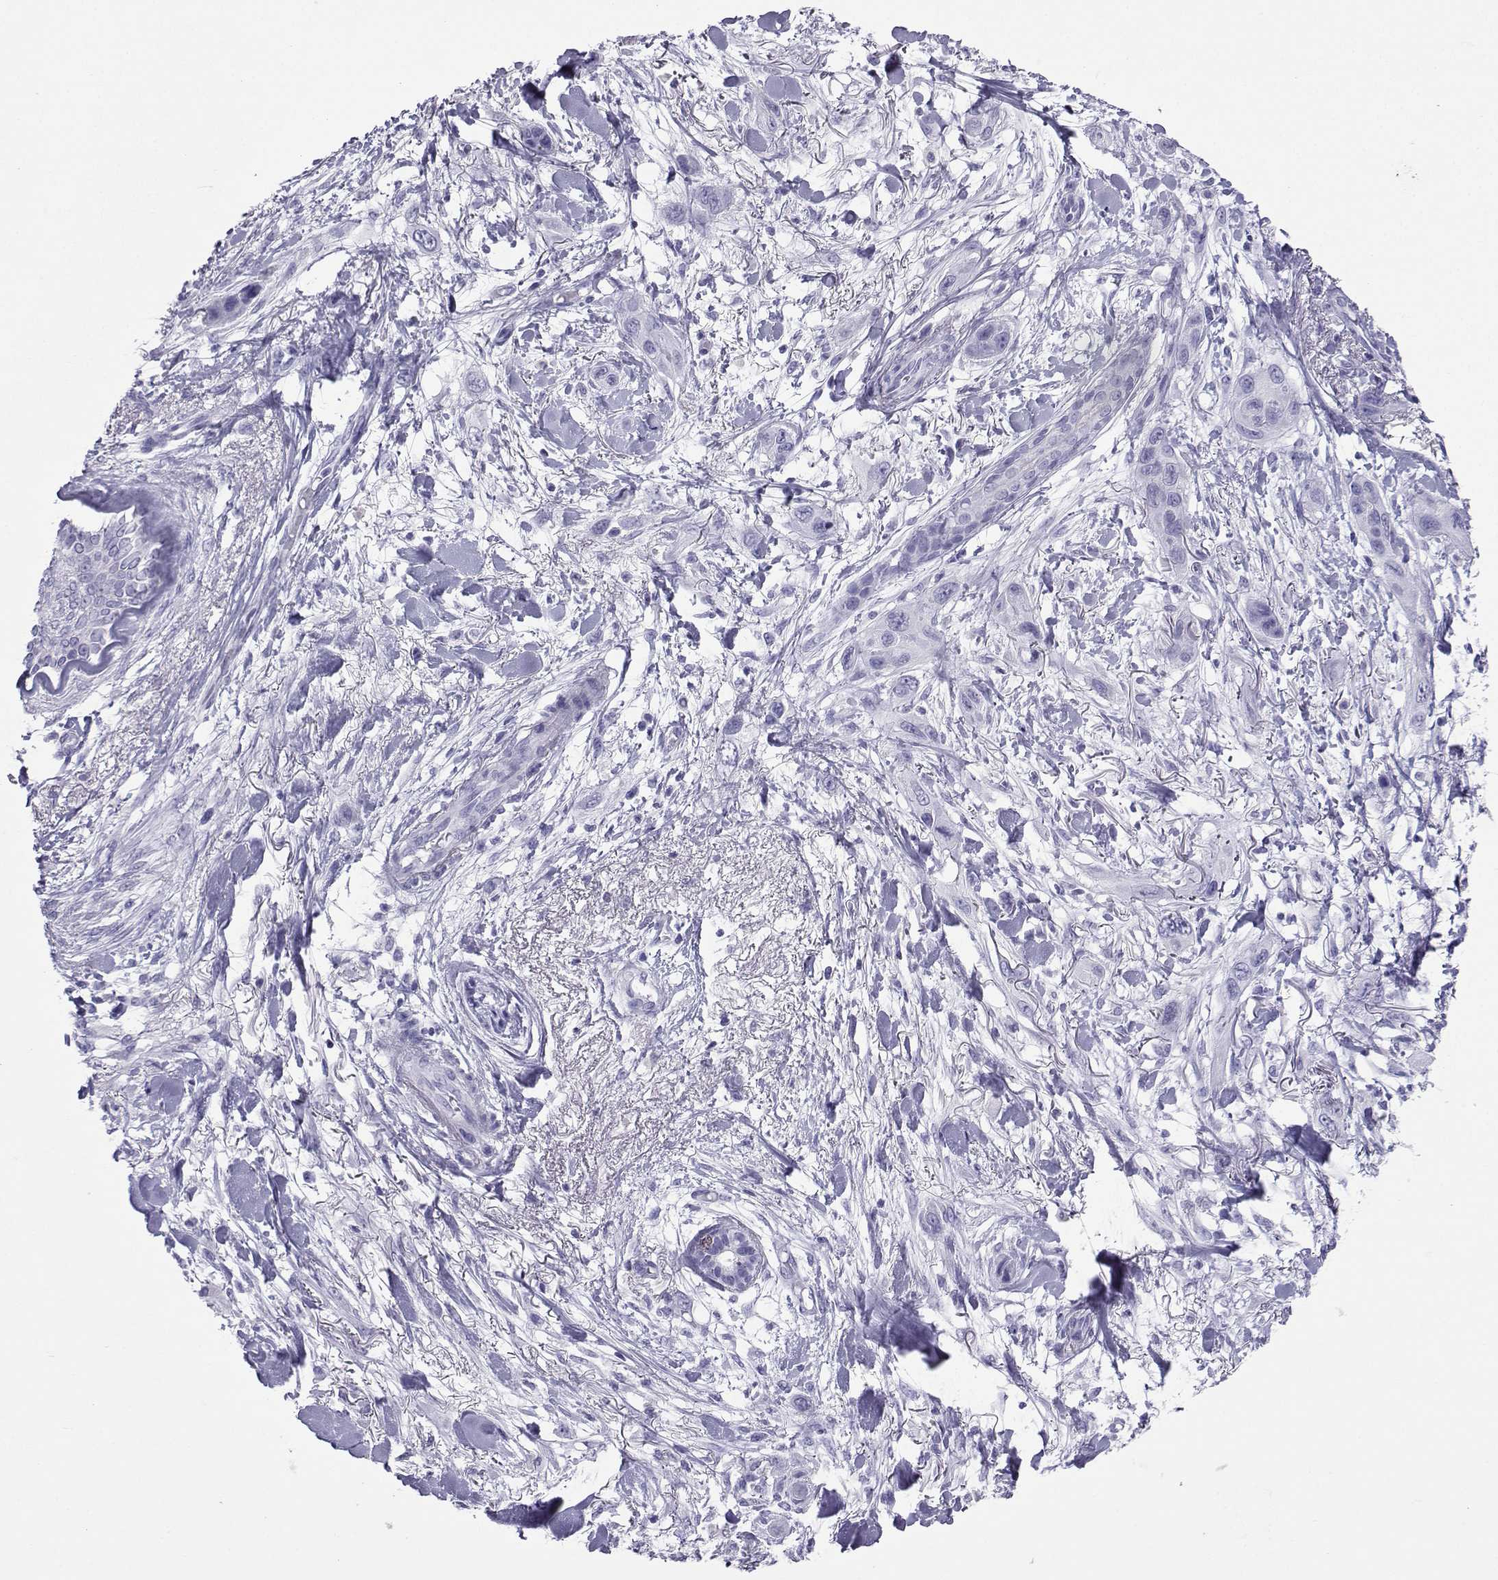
{"staining": {"intensity": "negative", "quantity": "none", "location": "none"}, "tissue": "skin cancer", "cell_type": "Tumor cells", "image_type": "cancer", "snomed": [{"axis": "morphology", "description": "Squamous cell carcinoma, NOS"}, {"axis": "topography", "description": "Skin"}], "caption": "Tumor cells are negative for brown protein staining in squamous cell carcinoma (skin).", "gene": "LORICRIN", "patient": {"sex": "male", "age": 79}}